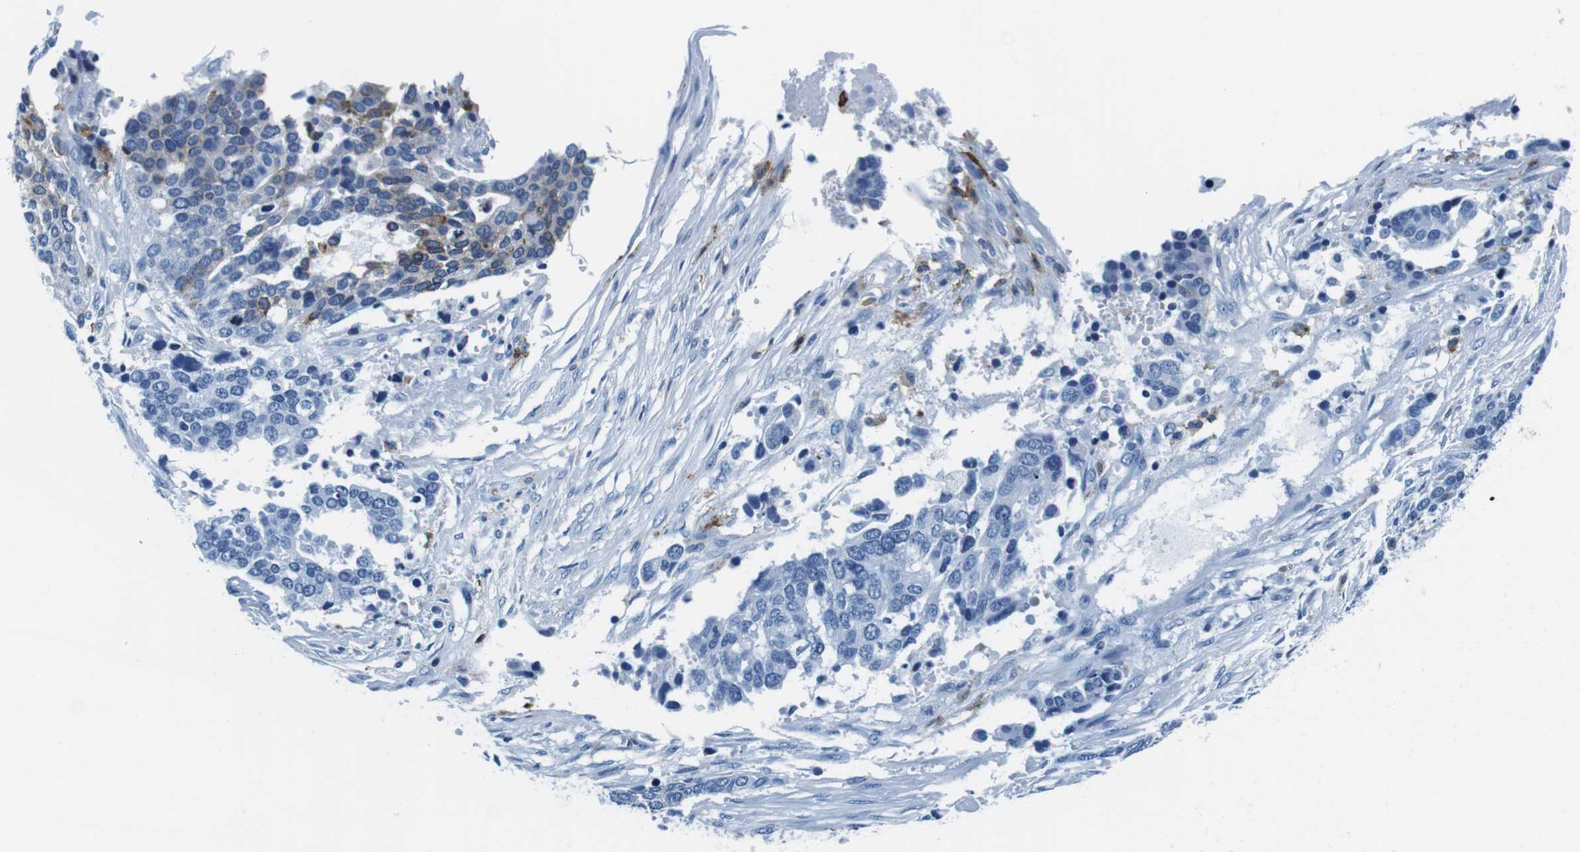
{"staining": {"intensity": "weak", "quantity": "<25%", "location": "cytoplasmic/membranous"}, "tissue": "ovarian cancer", "cell_type": "Tumor cells", "image_type": "cancer", "snomed": [{"axis": "morphology", "description": "Cystadenocarcinoma, serous, NOS"}, {"axis": "topography", "description": "Ovary"}], "caption": "Ovarian cancer (serous cystadenocarcinoma) stained for a protein using immunohistochemistry (IHC) displays no expression tumor cells.", "gene": "HLA-DRB1", "patient": {"sex": "female", "age": 44}}